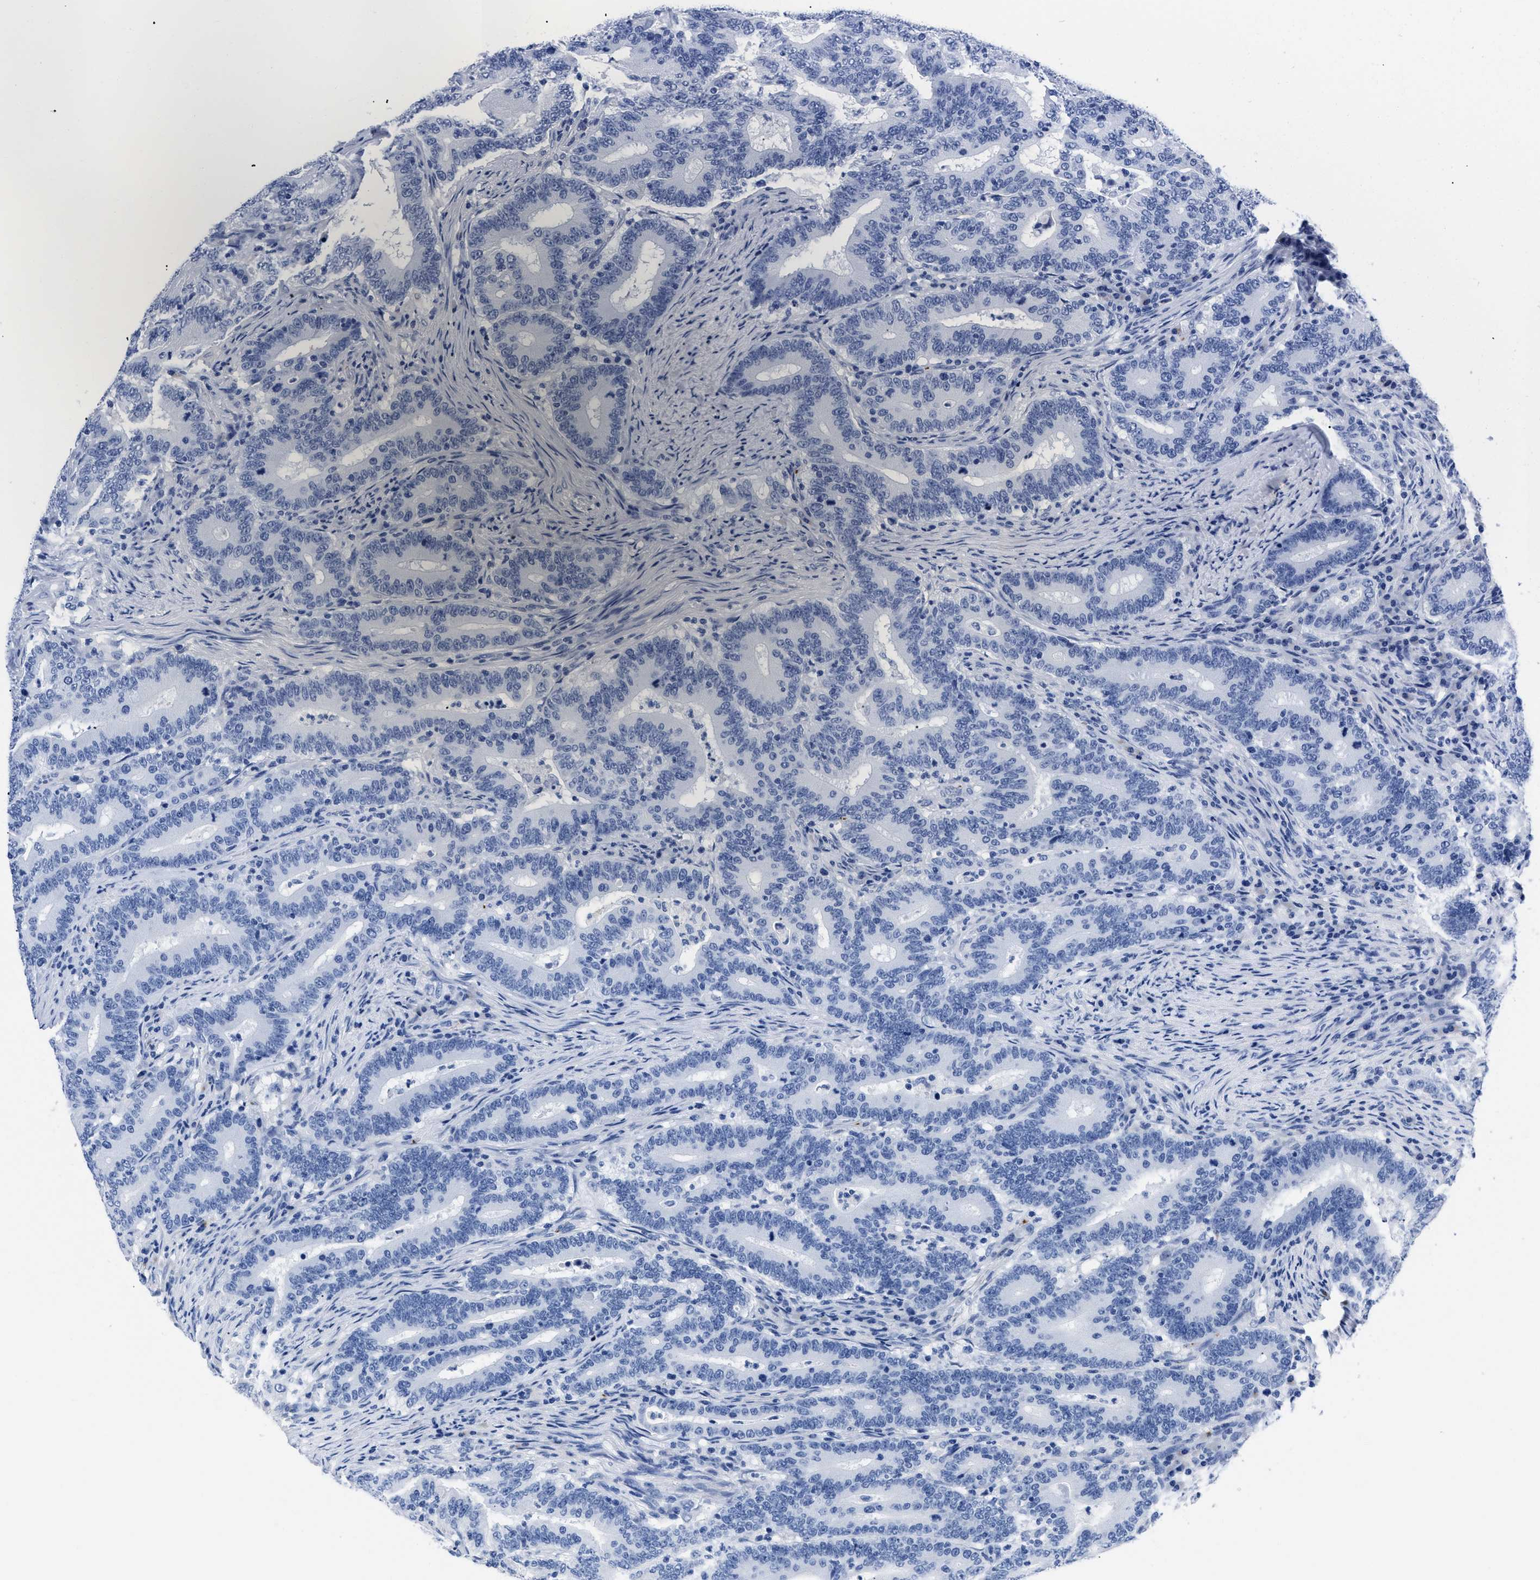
{"staining": {"intensity": "negative", "quantity": "none", "location": "none"}, "tissue": "colorectal cancer", "cell_type": "Tumor cells", "image_type": "cancer", "snomed": [{"axis": "morphology", "description": "Adenocarcinoma, NOS"}, {"axis": "topography", "description": "Colon"}], "caption": "High magnification brightfield microscopy of colorectal cancer (adenocarcinoma) stained with DAB (brown) and counterstained with hematoxylin (blue): tumor cells show no significant expression.", "gene": "TREML1", "patient": {"sex": "female", "age": 66}}